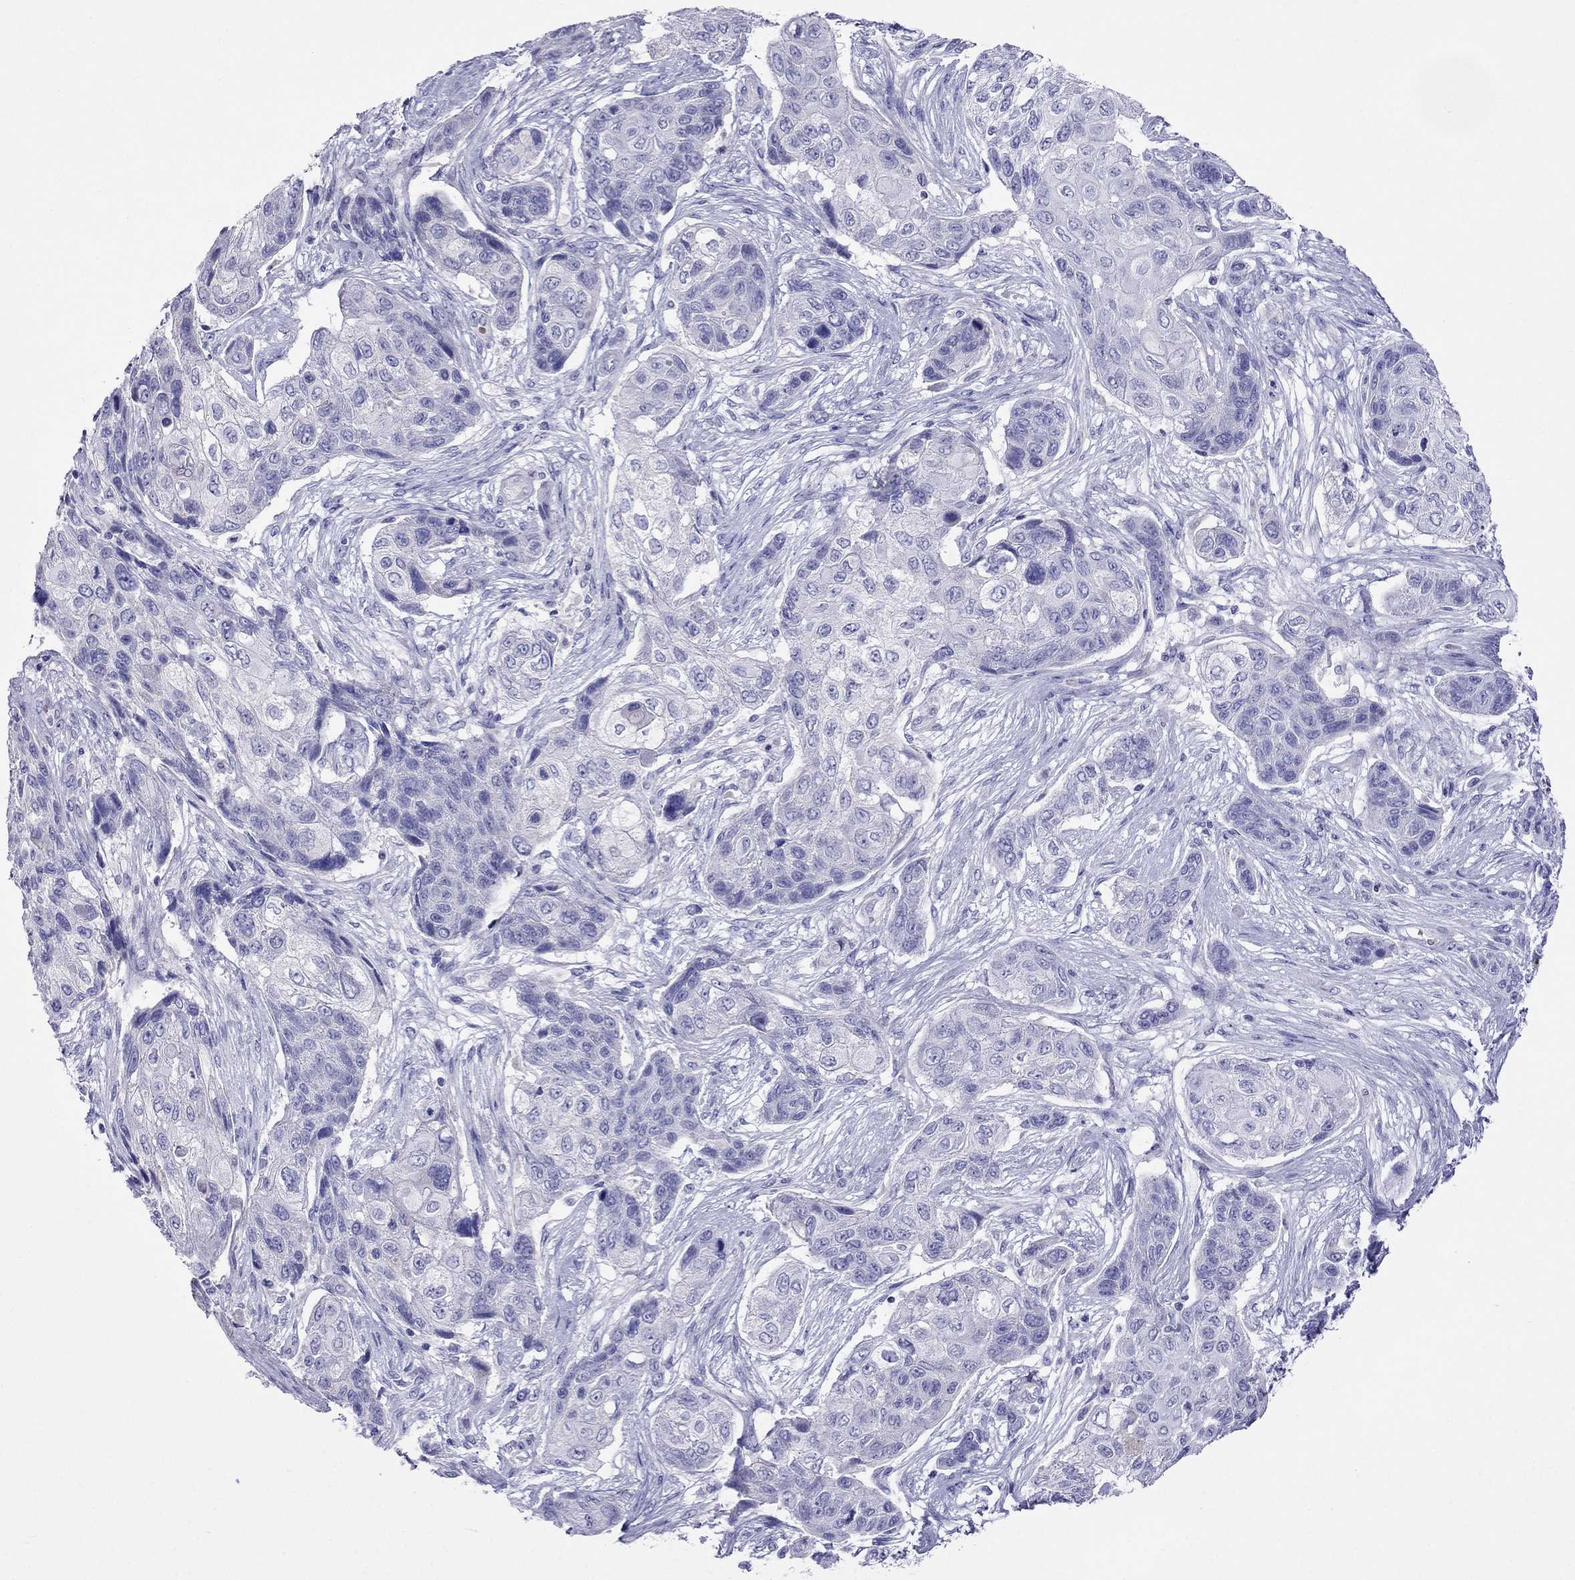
{"staining": {"intensity": "negative", "quantity": "none", "location": "none"}, "tissue": "lung cancer", "cell_type": "Tumor cells", "image_type": "cancer", "snomed": [{"axis": "morphology", "description": "Squamous cell carcinoma, NOS"}, {"axis": "topography", "description": "Lung"}], "caption": "Immunohistochemistry (IHC) micrograph of neoplastic tissue: lung cancer stained with DAB (3,3'-diaminobenzidine) exhibits no significant protein positivity in tumor cells.", "gene": "TDRD1", "patient": {"sex": "male", "age": 69}}